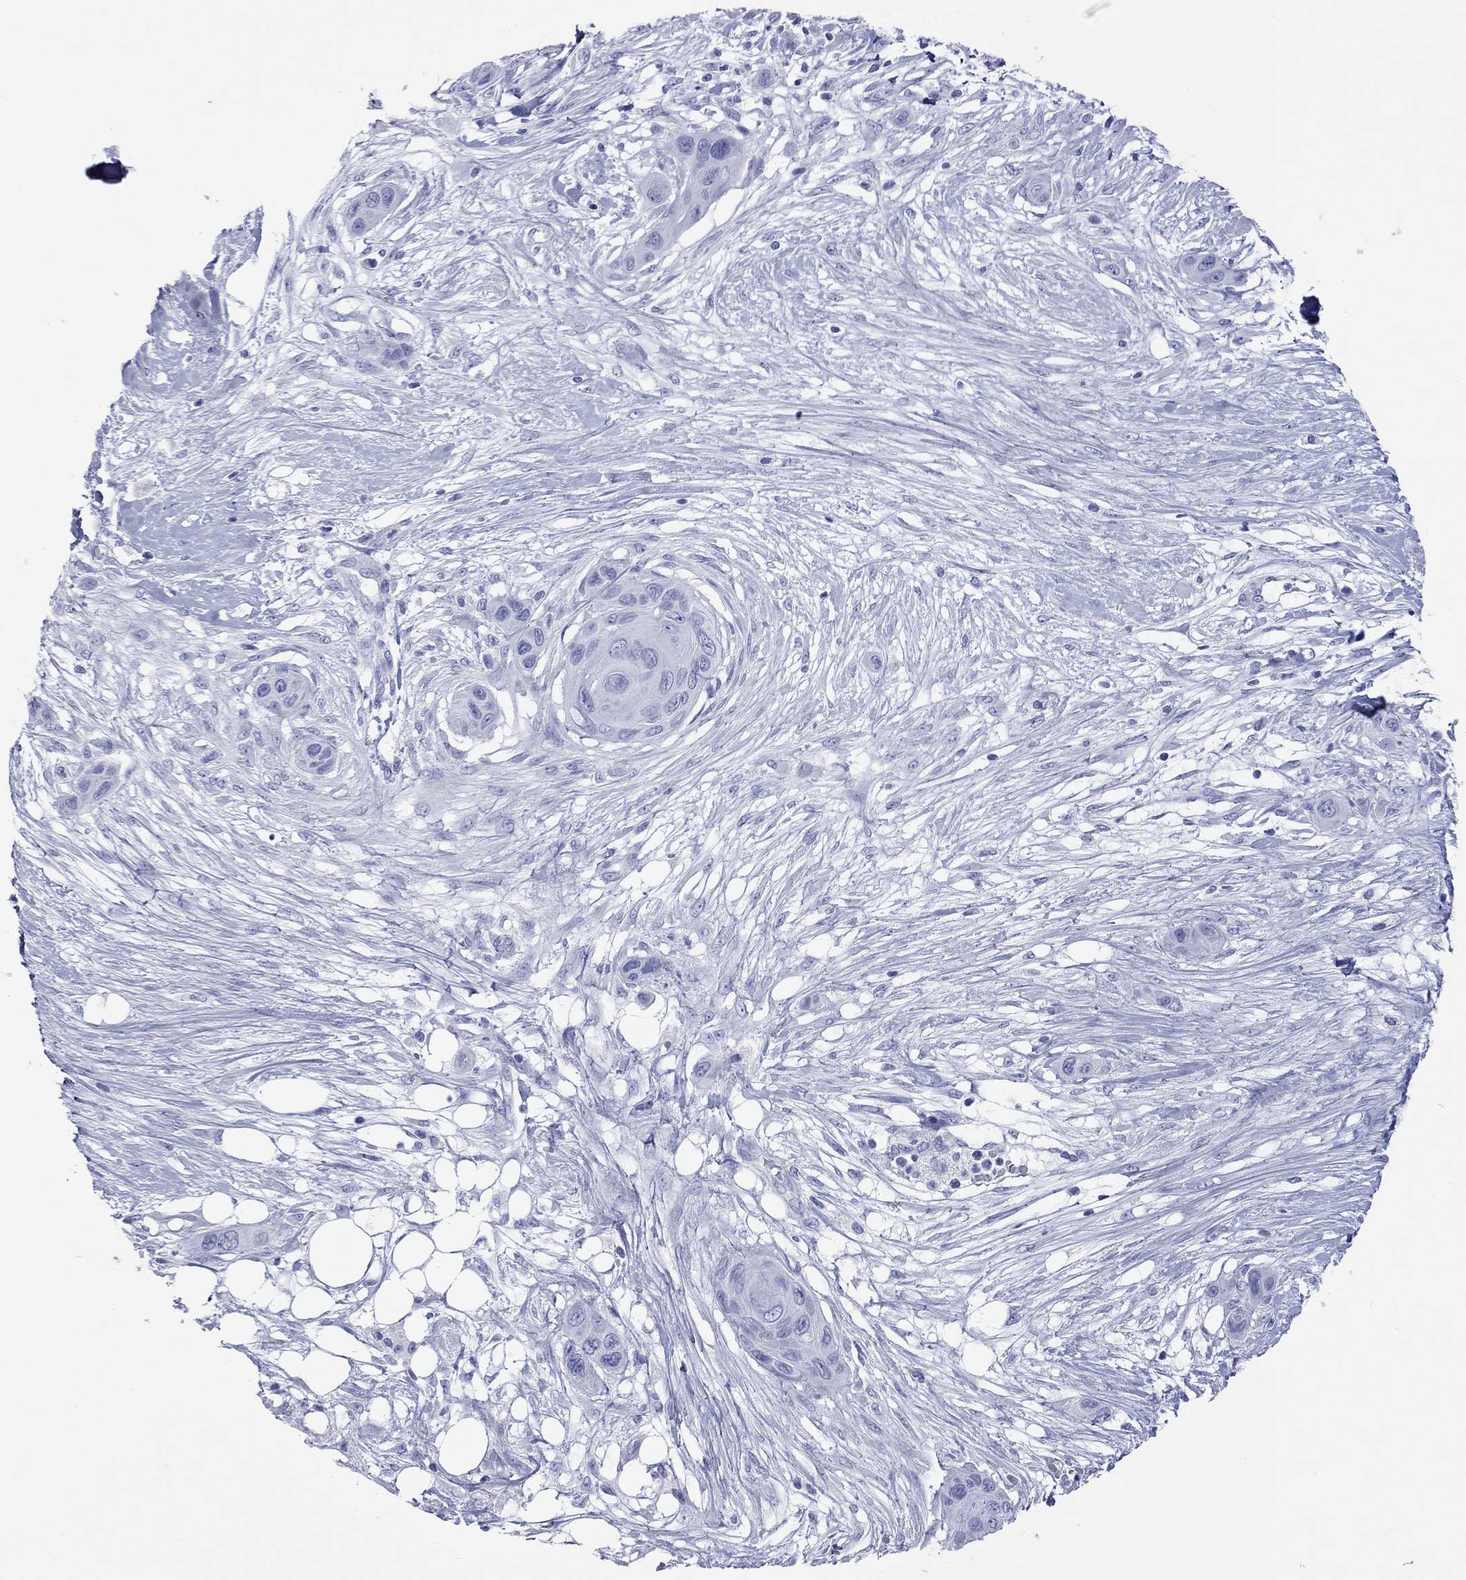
{"staining": {"intensity": "negative", "quantity": "none", "location": "none"}, "tissue": "skin cancer", "cell_type": "Tumor cells", "image_type": "cancer", "snomed": [{"axis": "morphology", "description": "Squamous cell carcinoma, NOS"}, {"axis": "topography", "description": "Skin"}], "caption": "Human skin cancer stained for a protein using IHC demonstrates no staining in tumor cells.", "gene": "VSIG10", "patient": {"sex": "male", "age": 79}}